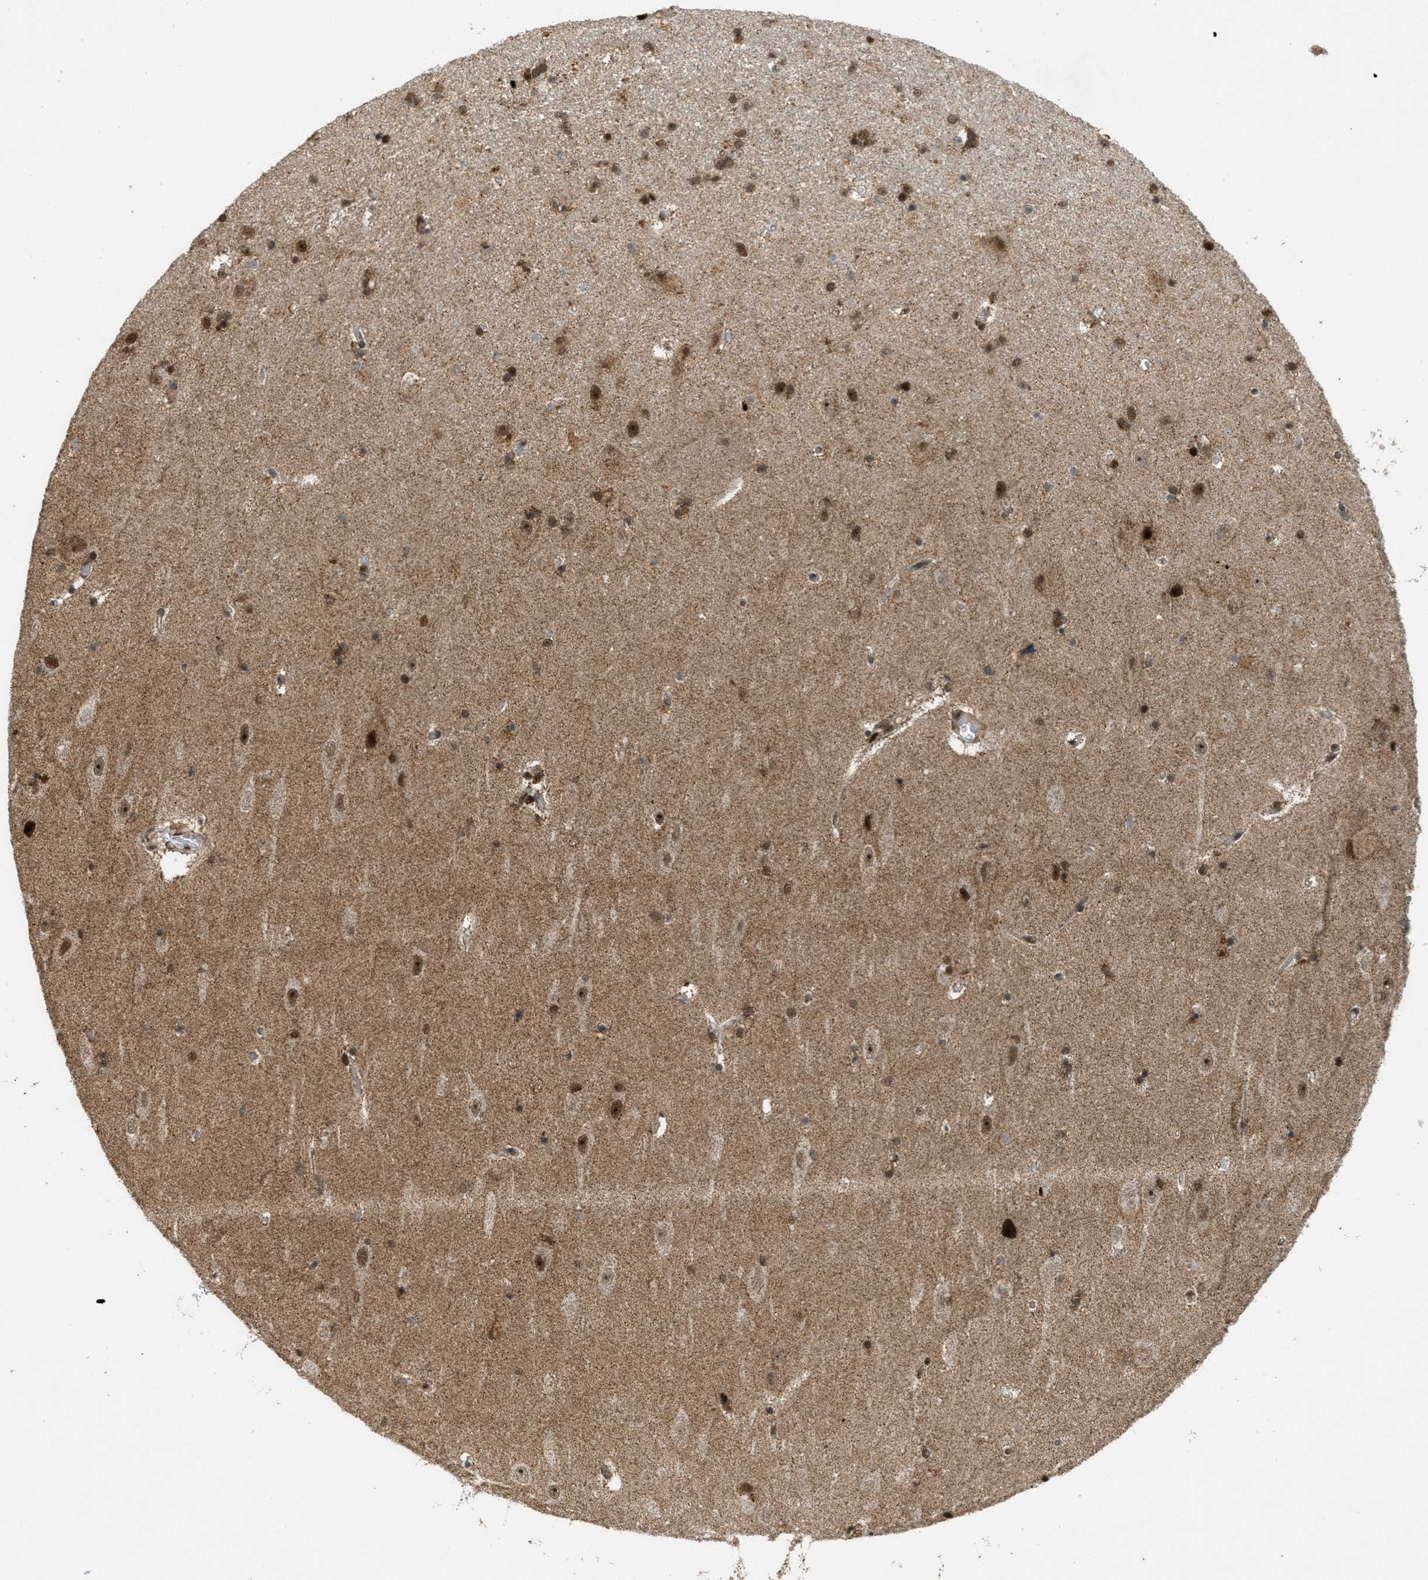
{"staining": {"intensity": "strong", "quantity": "25%-75%", "location": "cytoplasmic/membranous,nuclear"}, "tissue": "hippocampus", "cell_type": "Glial cells", "image_type": "normal", "snomed": [{"axis": "morphology", "description": "Normal tissue, NOS"}, {"axis": "topography", "description": "Hippocampus"}], "caption": "A brown stain shows strong cytoplasmic/membranous,nuclear positivity of a protein in glial cells of normal hippocampus. (Stains: DAB in brown, nuclei in blue, Microscopy: brightfield microscopy at high magnification).", "gene": "TLK1", "patient": {"sex": "female", "age": 54}}